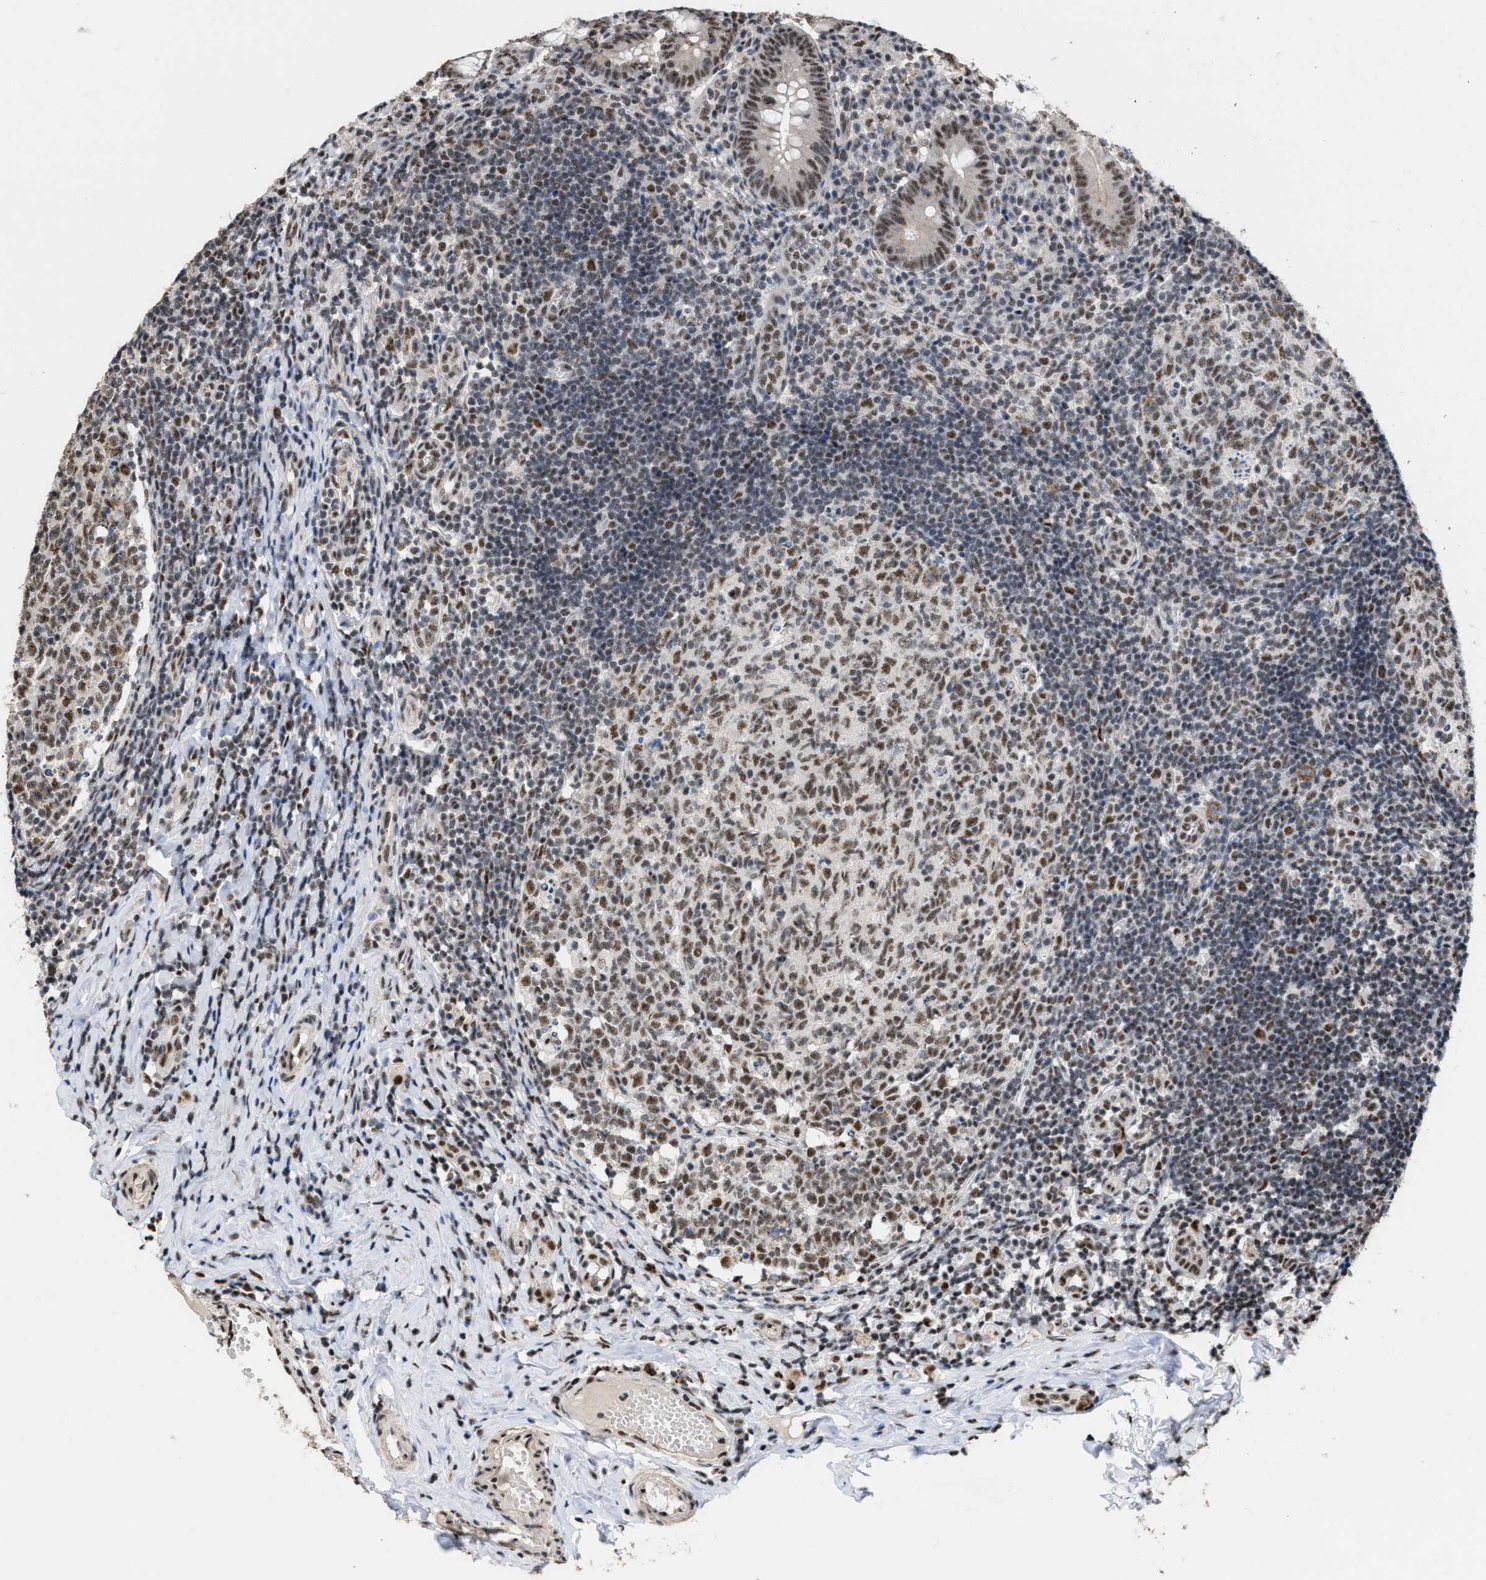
{"staining": {"intensity": "strong", "quantity": ">75%", "location": "nuclear"}, "tissue": "appendix", "cell_type": "Glandular cells", "image_type": "normal", "snomed": [{"axis": "morphology", "description": "Normal tissue, NOS"}, {"axis": "topography", "description": "Appendix"}], "caption": "Appendix stained for a protein displays strong nuclear positivity in glandular cells. The staining is performed using DAB brown chromogen to label protein expression. The nuclei are counter-stained blue using hematoxylin.", "gene": "EIF4A3", "patient": {"sex": "male", "age": 8}}